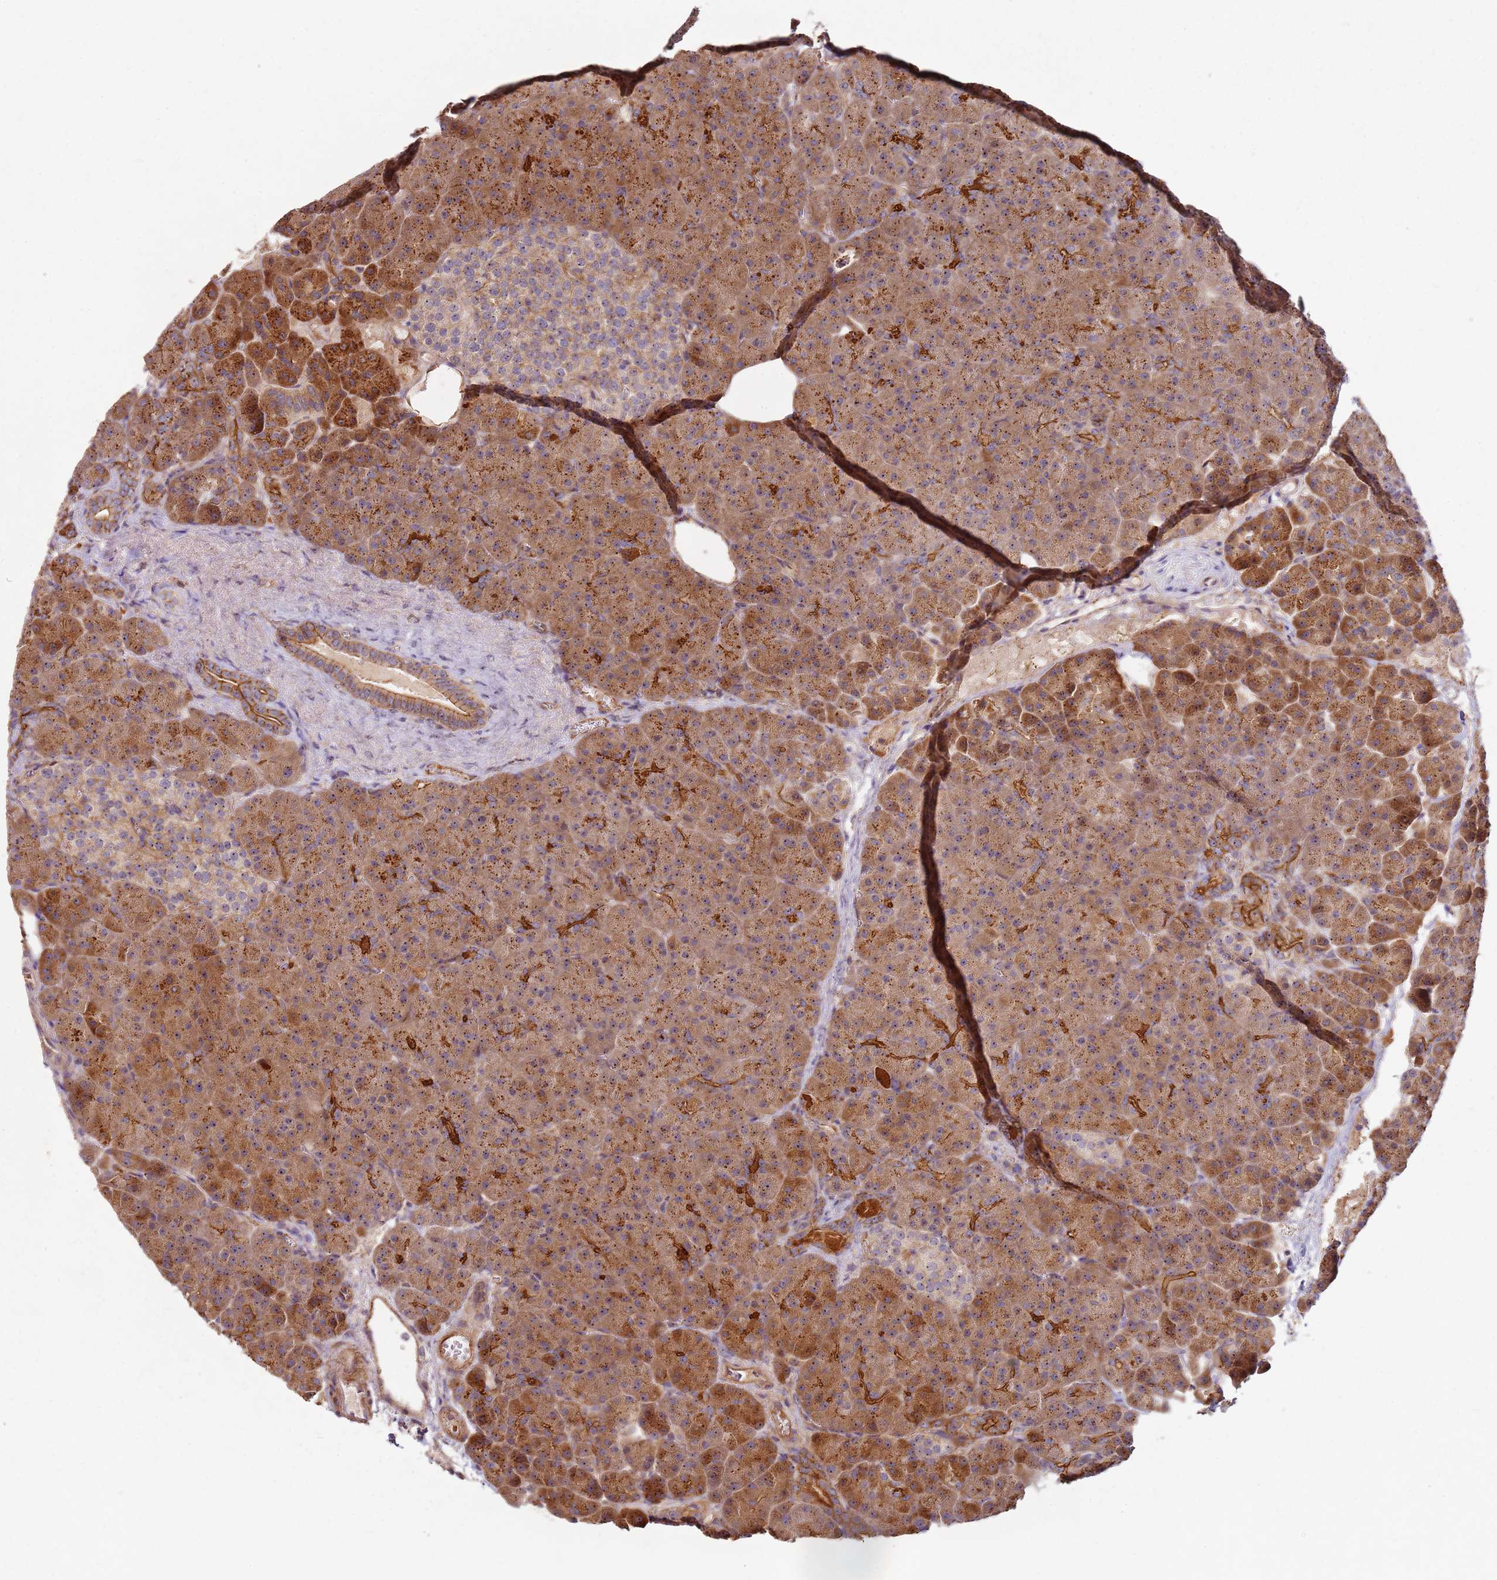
{"staining": {"intensity": "strong", "quantity": ">75%", "location": "cytoplasmic/membranous"}, "tissue": "pancreas", "cell_type": "Exocrine glandular cells", "image_type": "normal", "snomed": [{"axis": "morphology", "description": "Normal tissue, NOS"}, {"axis": "topography", "description": "Pancreas"}], "caption": "Immunohistochemistry of normal human pancreas displays high levels of strong cytoplasmic/membranous positivity in approximately >75% of exocrine glandular cells. (DAB = brown stain, brightfield microscopy at high magnification).", "gene": "C2CD4B", "patient": {"sex": "female", "age": 74}}